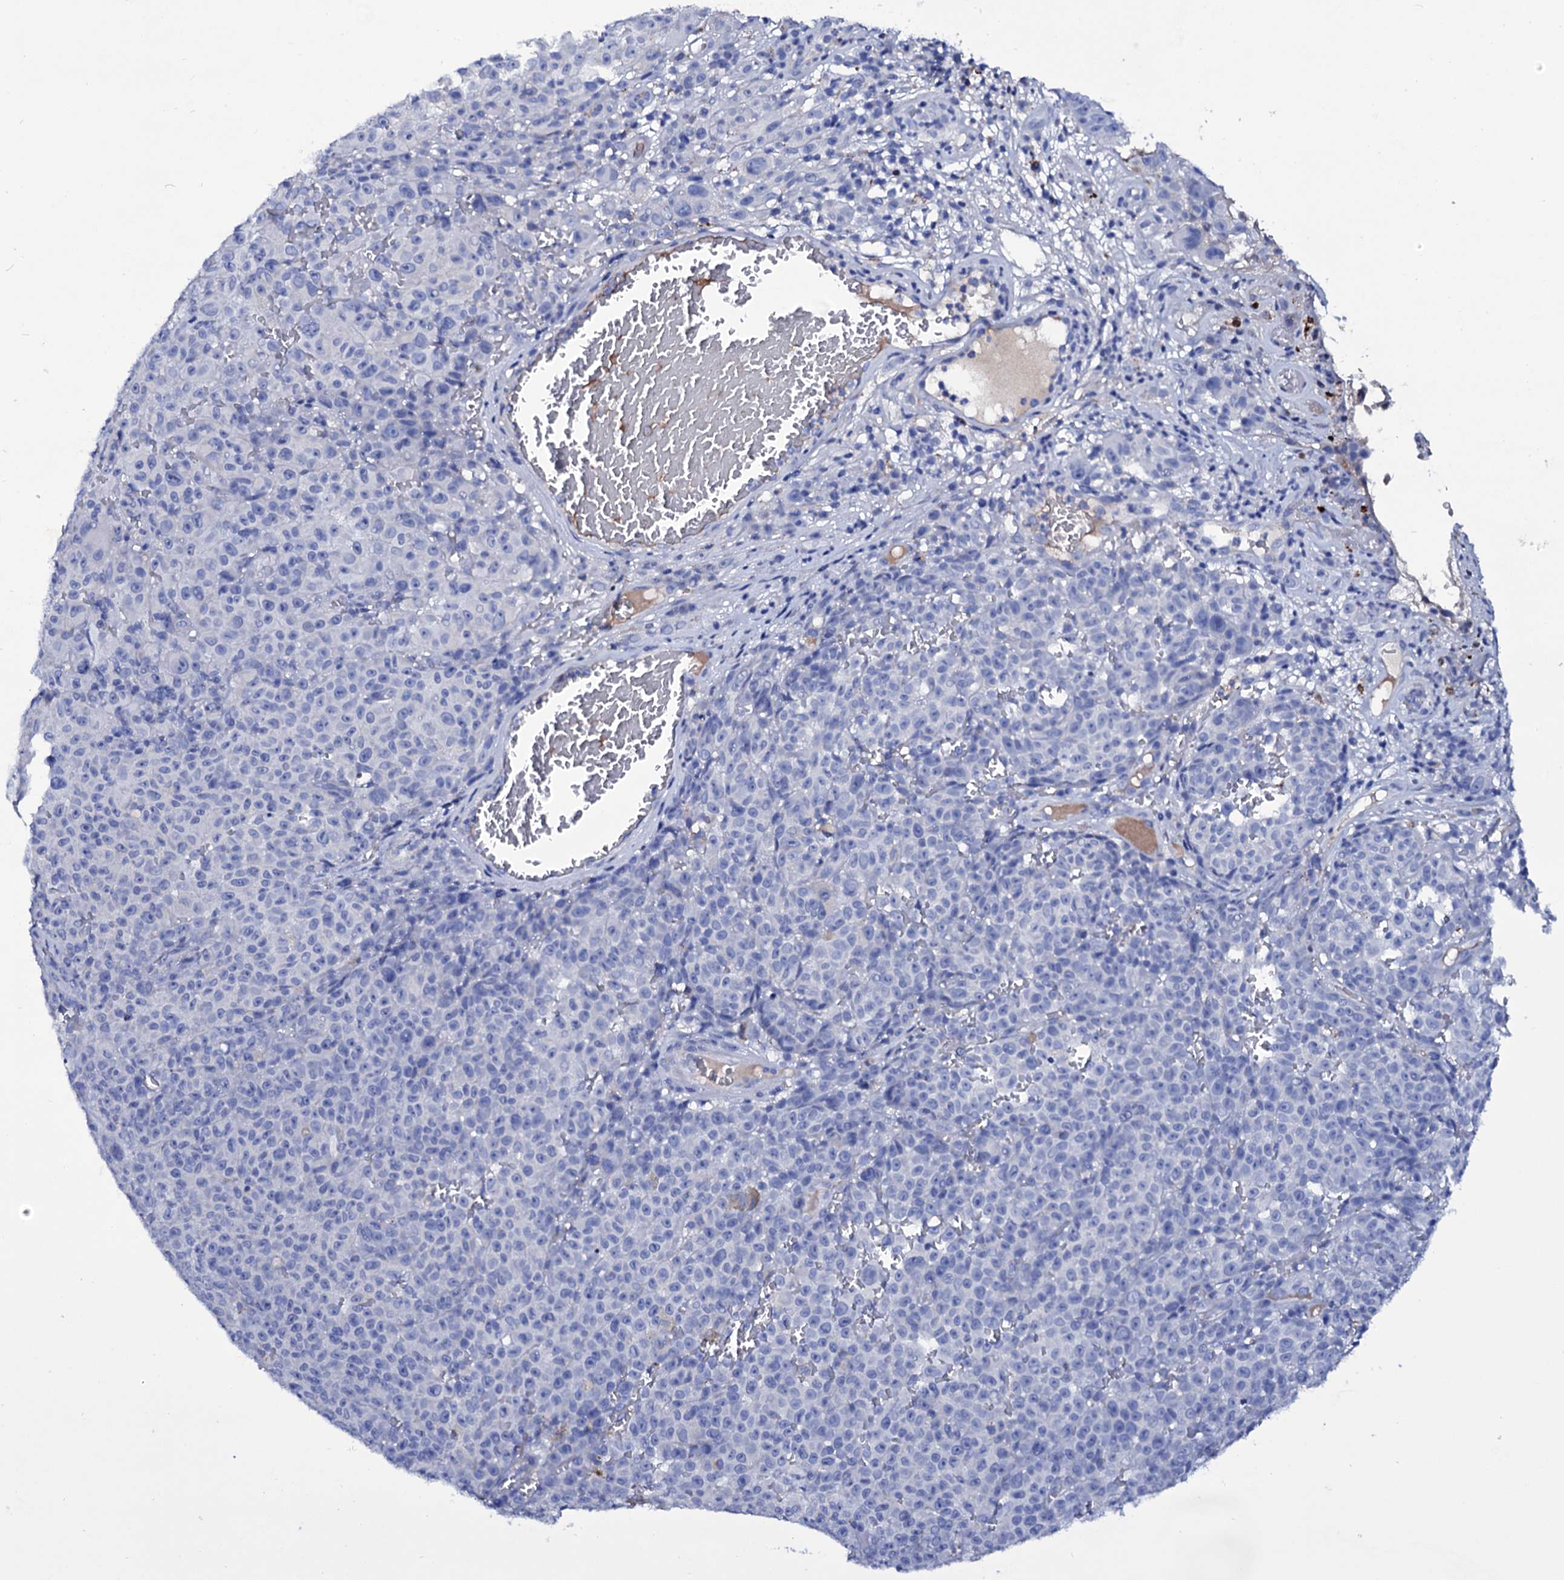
{"staining": {"intensity": "negative", "quantity": "none", "location": "none"}, "tissue": "melanoma", "cell_type": "Tumor cells", "image_type": "cancer", "snomed": [{"axis": "morphology", "description": "Malignant melanoma, NOS"}, {"axis": "topography", "description": "Skin"}], "caption": "Protein analysis of malignant melanoma exhibits no significant staining in tumor cells.", "gene": "AXL", "patient": {"sex": "female", "age": 82}}